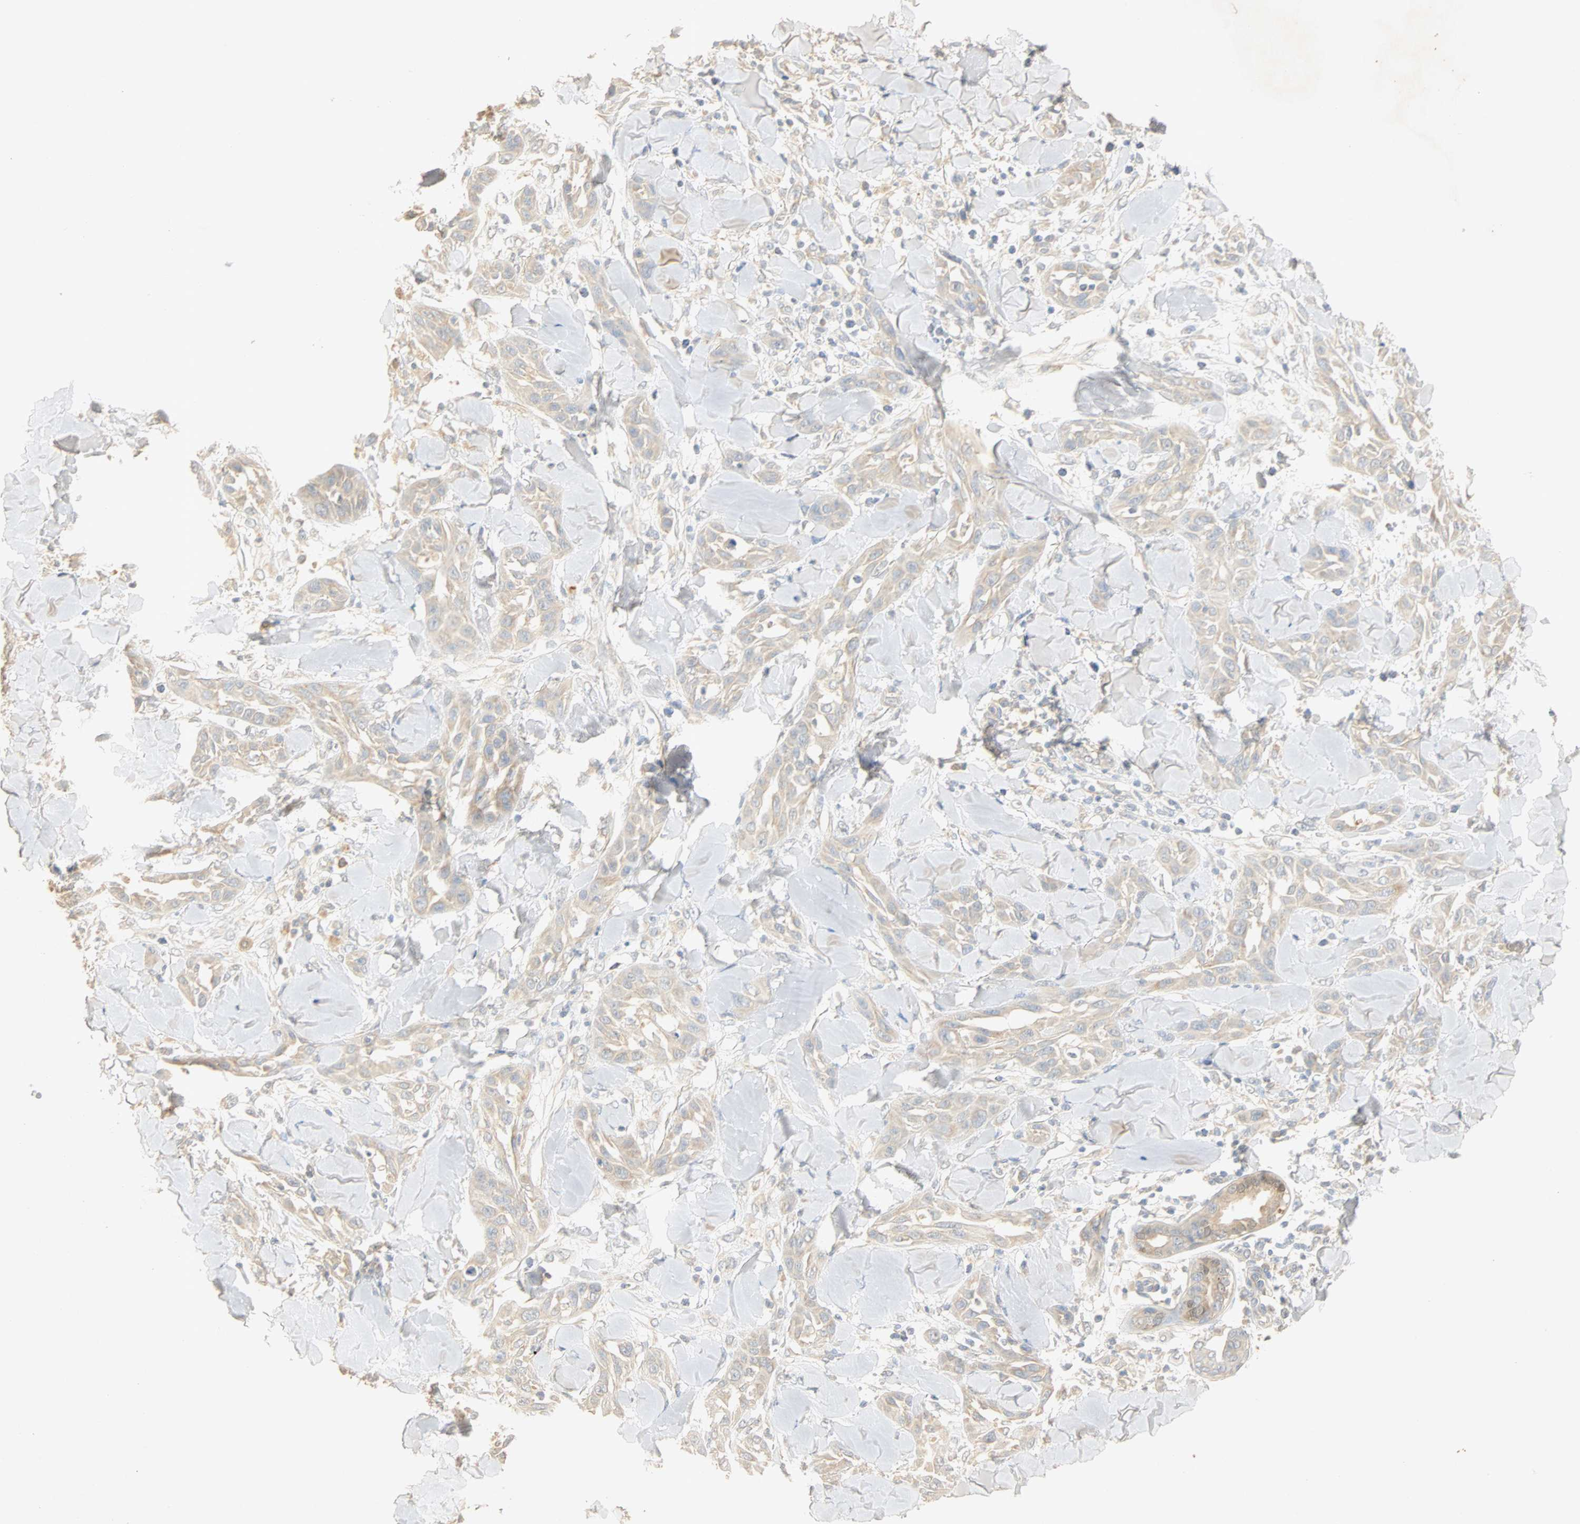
{"staining": {"intensity": "negative", "quantity": "none", "location": "none"}, "tissue": "skin cancer", "cell_type": "Tumor cells", "image_type": "cancer", "snomed": [{"axis": "morphology", "description": "Squamous cell carcinoma, NOS"}, {"axis": "topography", "description": "Skin"}], "caption": "High power microscopy micrograph of an IHC photomicrograph of skin cancer, revealing no significant expression in tumor cells.", "gene": "SELENBP1", "patient": {"sex": "male", "age": 24}}